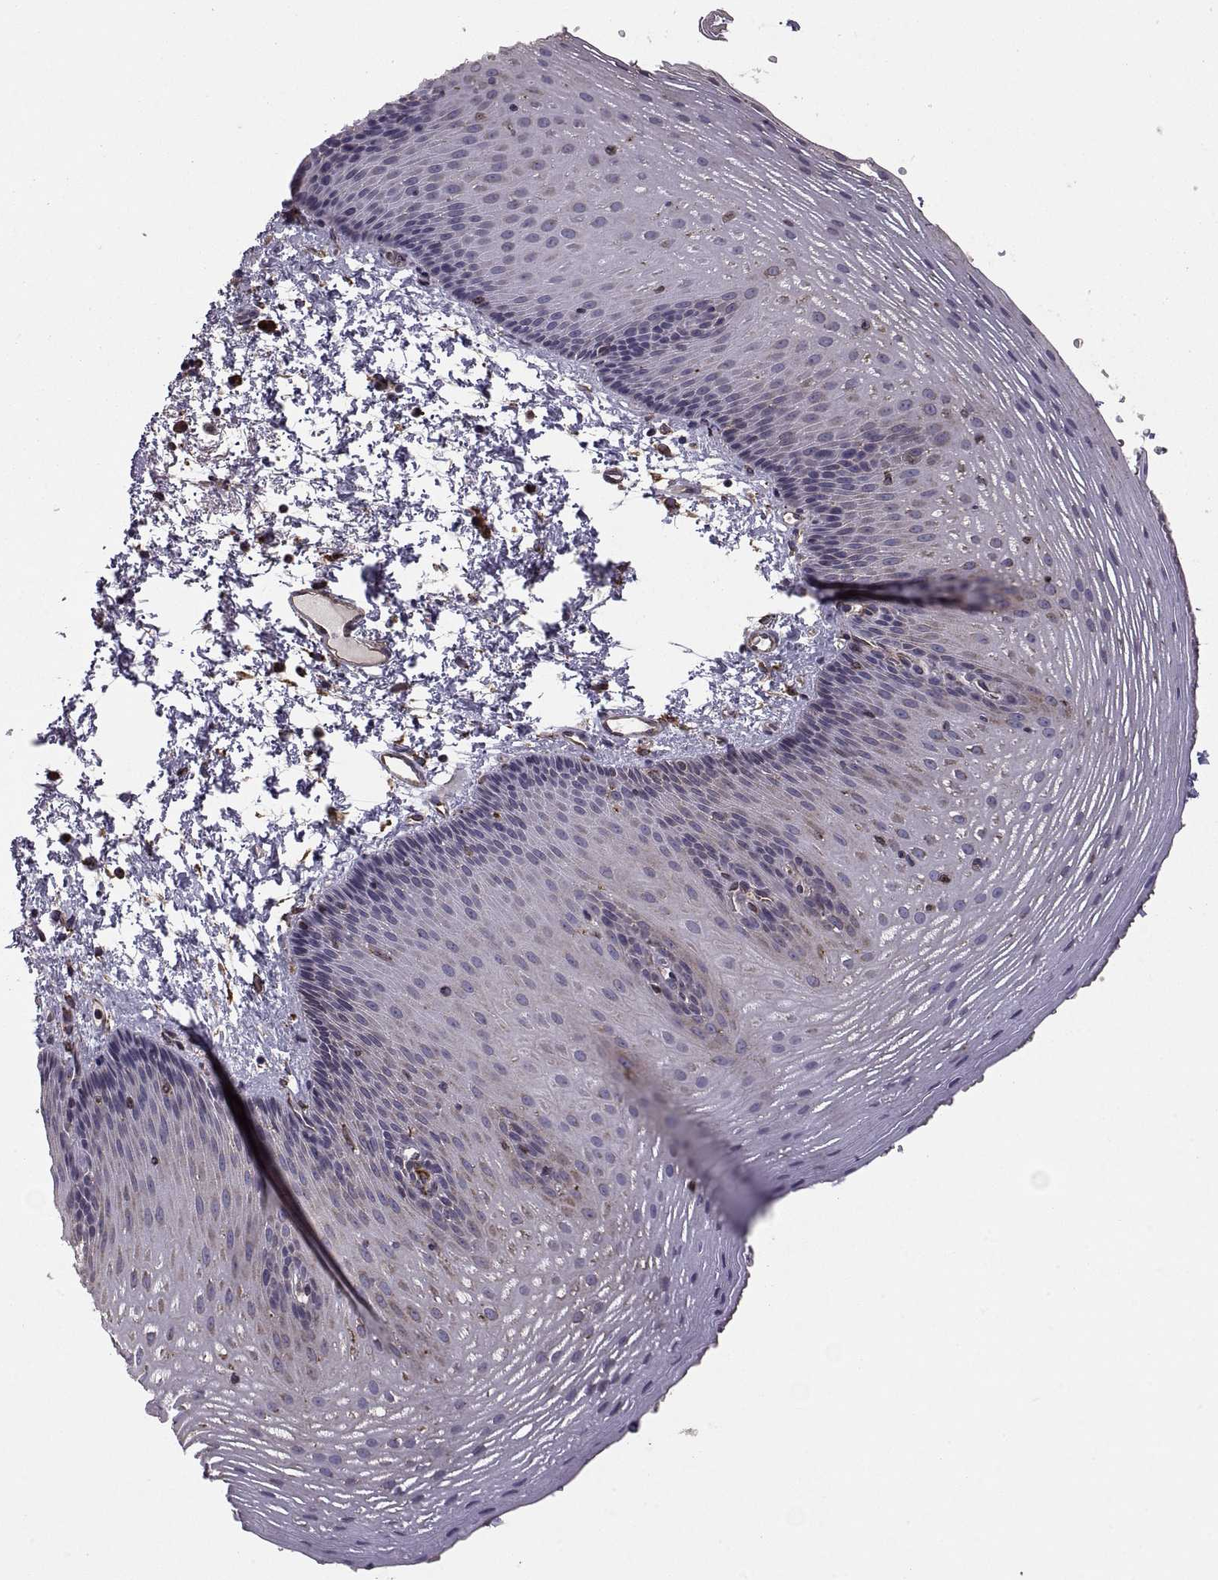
{"staining": {"intensity": "weak", "quantity": "<25%", "location": "cytoplasmic/membranous"}, "tissue": "esophagus", "cell_type": "Squamous epithelial cells", "image_type": "normal", "snomed": [{"axis": "morphology", "description": "Normal tissue, NOS"}, {"axis": "topography", "description": "Esophagus"}], "caption": "High magnification brightfield microscopy of normal esophagus stained with DAB (brown) and counterstained with hematoxylin (blue): squamous epithelial cells show no significant expression. (DAB IHC with hematoxylin counter stain).", "gene": "PDIA3", "patient": {"sex": "male", "age": 76}}